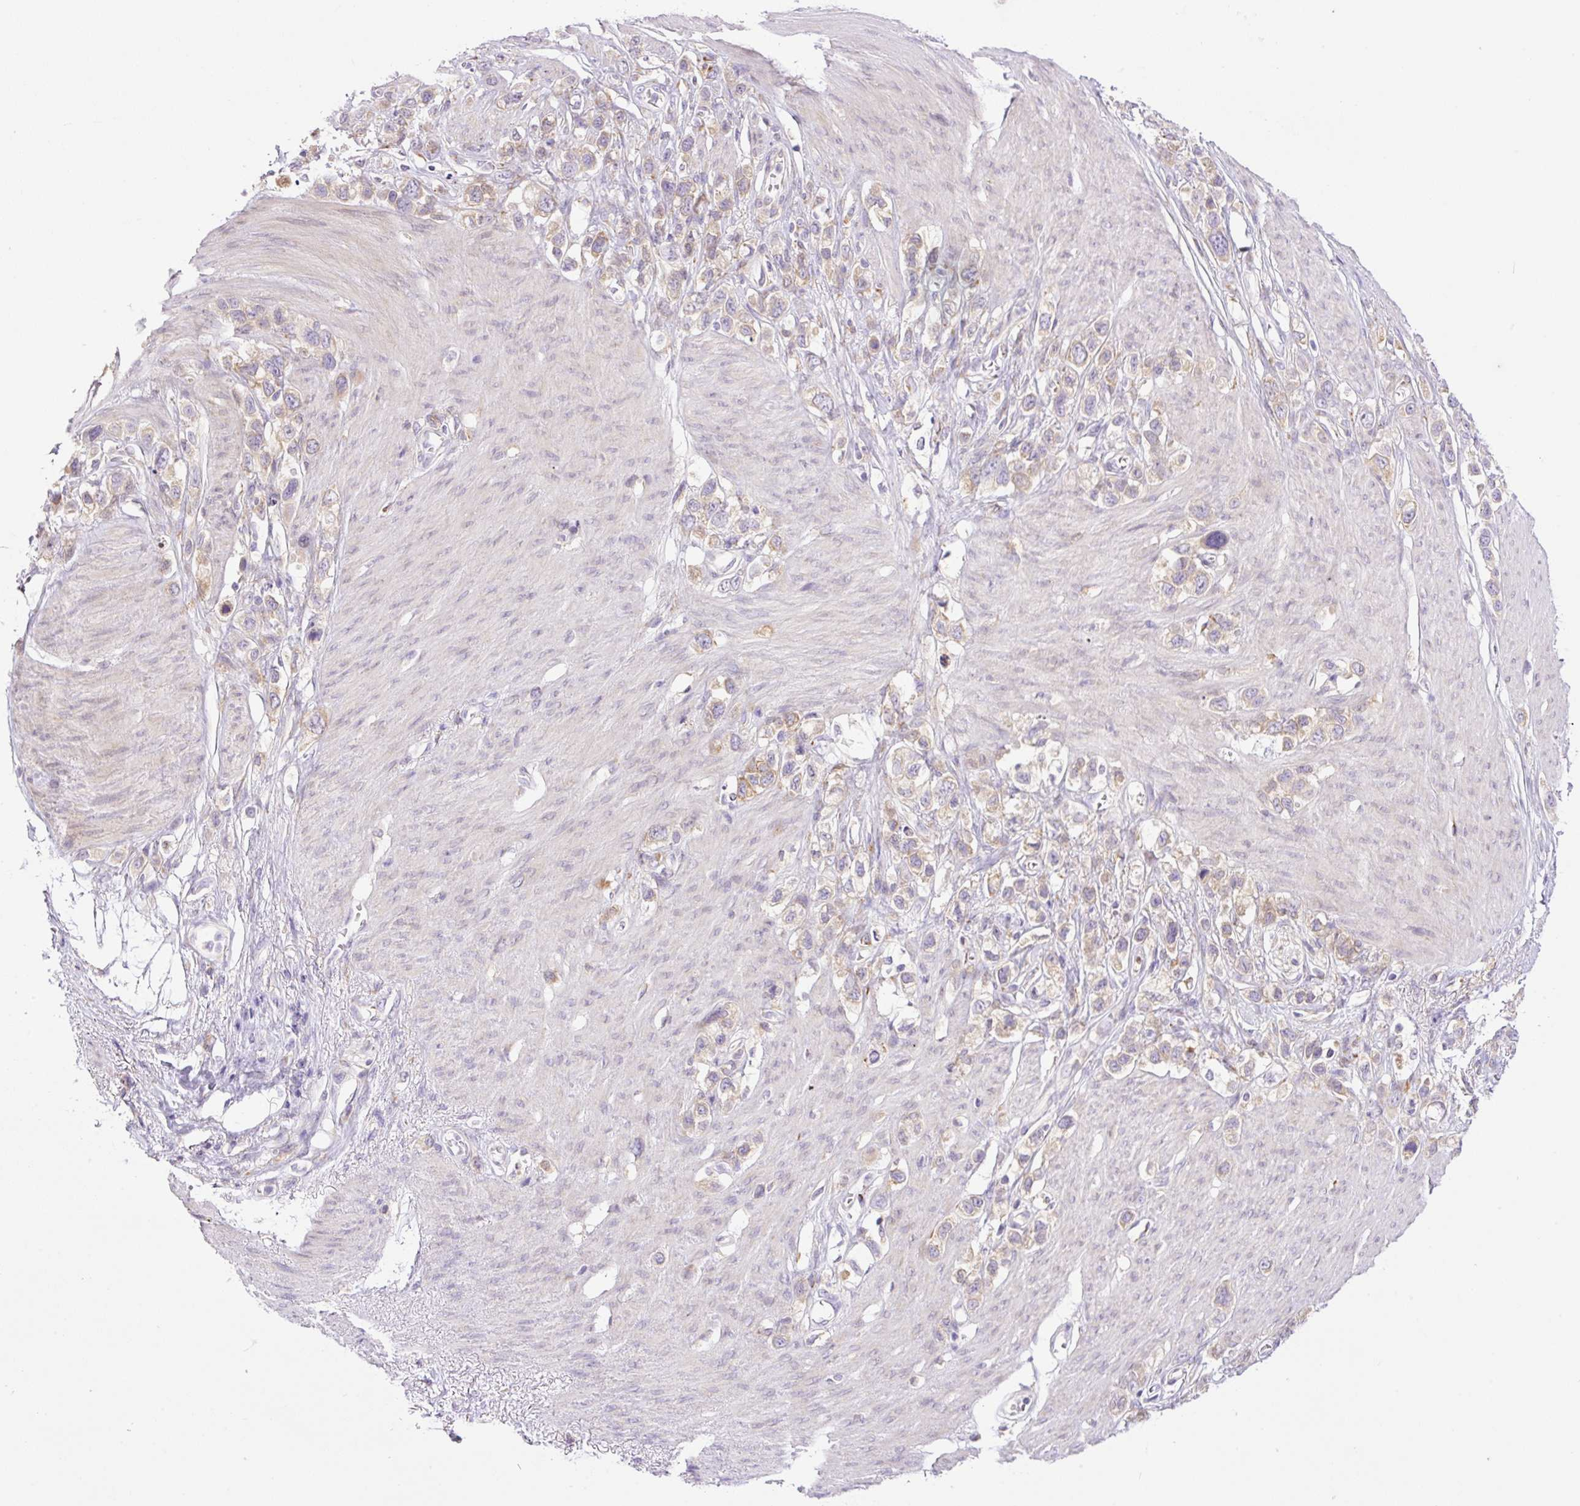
{"staining": {"intensity": "weak", "quantity": "25%-75%", "location": "cytoplasmic/membranous"}, "tissue": "stomach cancer", "cell_type": "Tumor cells", "image_type": "cancer", "snomed": [{"axis": "morphology", "description": "Adenocarcinoma, NOS"}, {"axis": "topography", "description": "Stomach"}], "caption": "Immunohistochemical staining of stomach cancer exhibits low levels of weak cytoplasmic/membranous protein staining in about 25%-75% of tumor cells. (Stains: DAB in brown, nuclei in blue, Microscopy: brightfield microscopy at high magnification).", "gene": "POFUT1", "patient": {"sex": "female", "age": 65}}